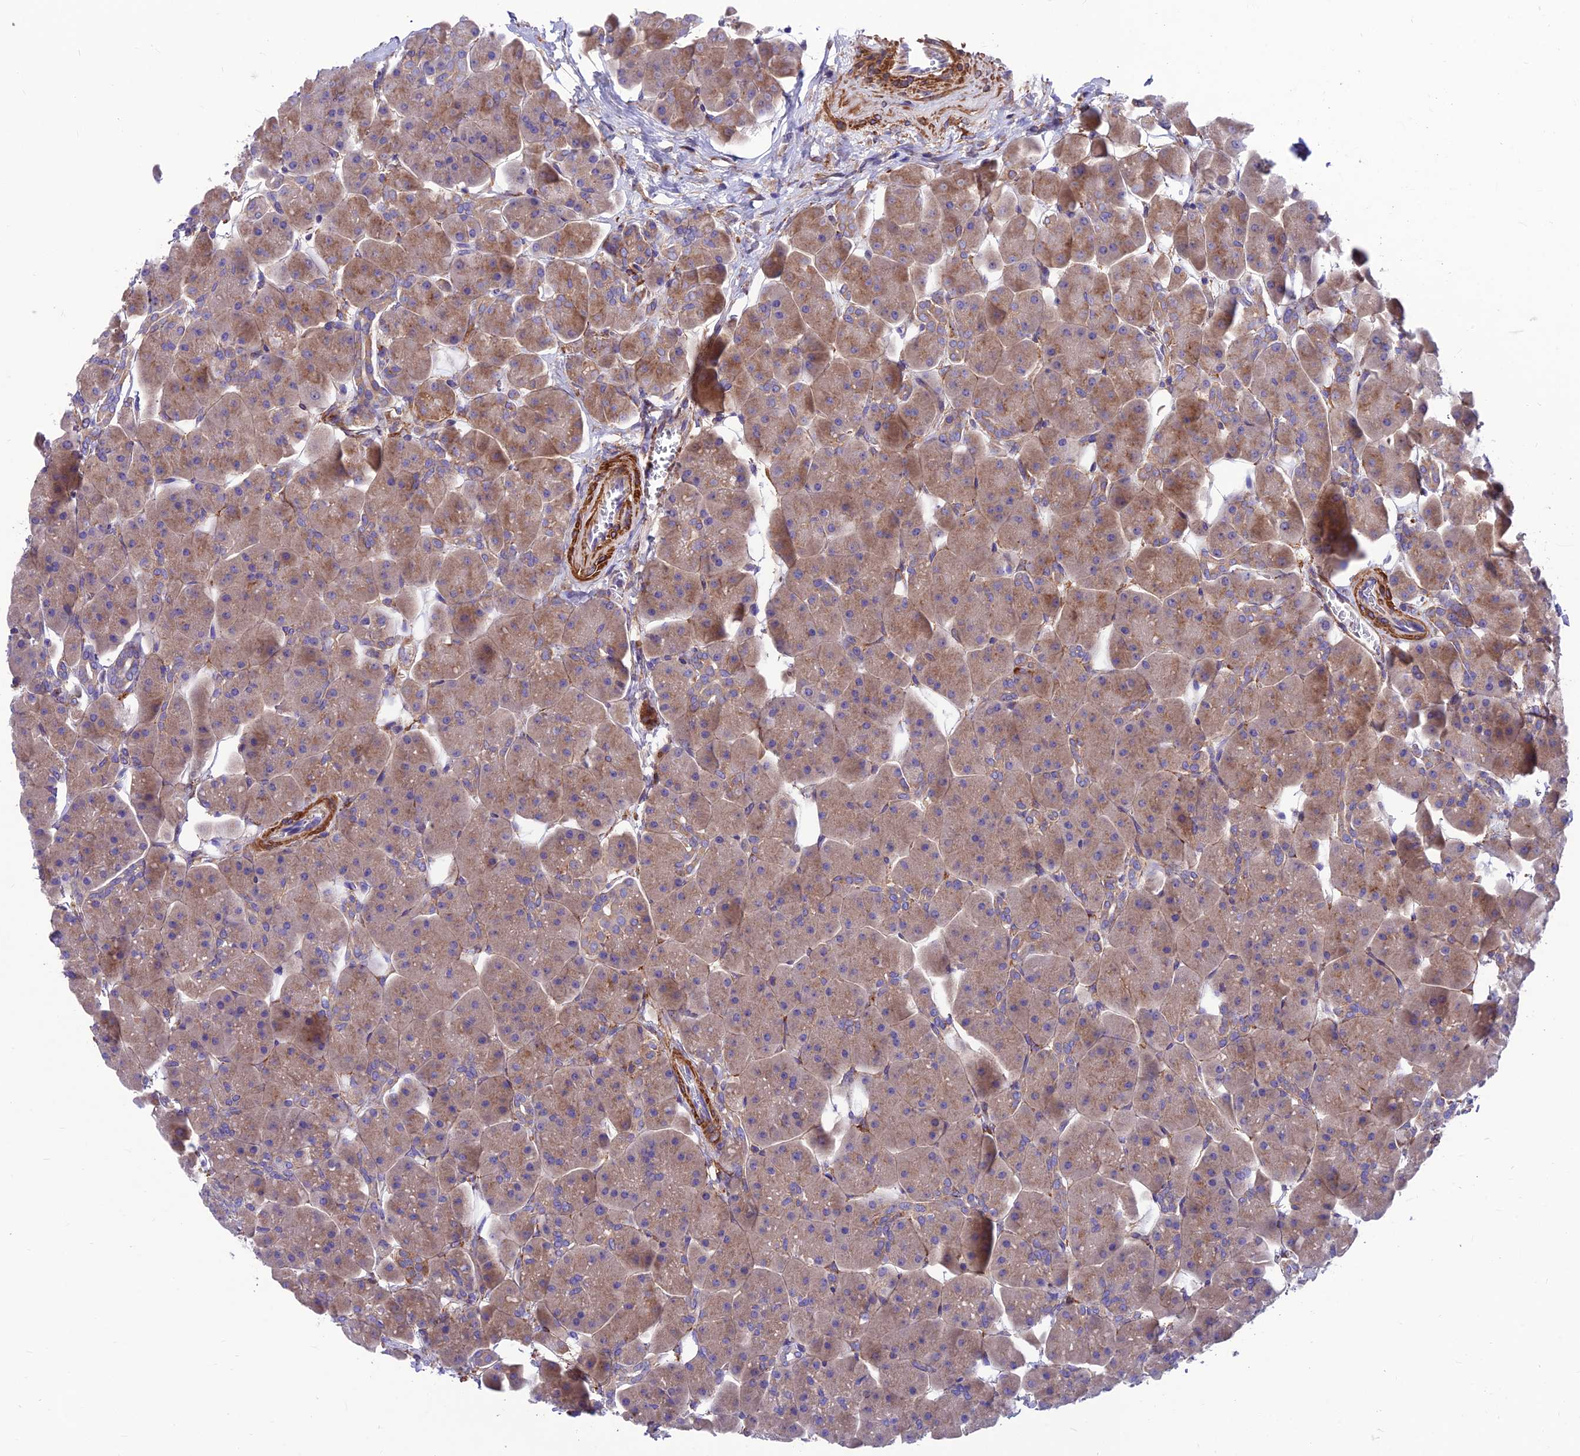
{"staining": {"intensity": "weak", "quantity": ">75%", "location": "cytoplasmic/membranous"}, "tissue": "pancreas", "cell_type": "Exocrine glandular cells", "image_type": "normal", "snomed": [{"axis": "morphology", "description": "Normal tissue, NOS"}, {"axis": "topography", "description": "Pancreas"}], "caption": "An immunohistochemistry (IHC) micrograph of unremarkable tissue is shown. Protein staining in brown labels weak cytoplasmic/membranous positivity in pancreas within exocrine glandular cells.", "gene": "VPS16", "patient": {"sex": "male", "age": 66}}